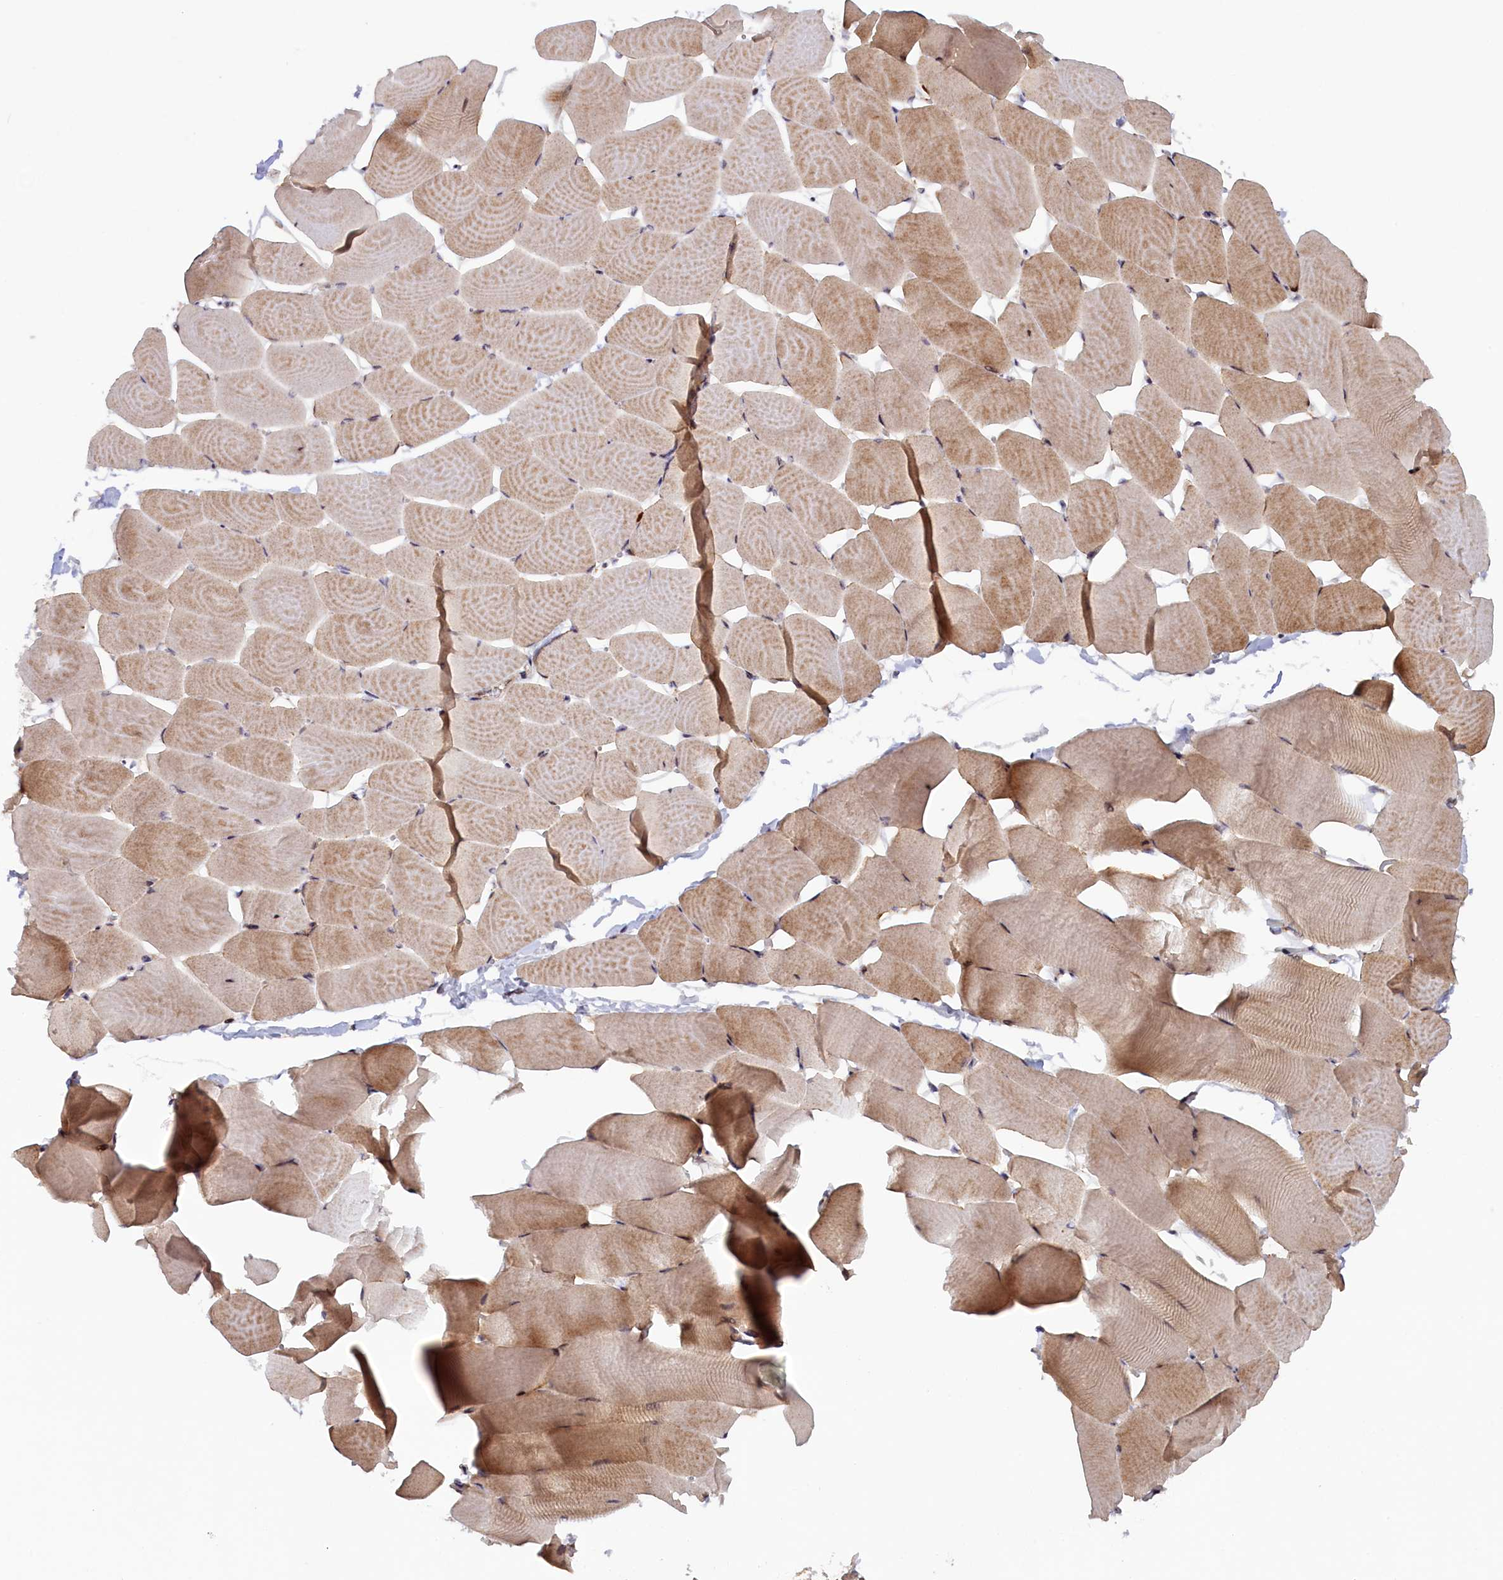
{"staining": {"intensity": "moderate", "quantity": ">75%", "location": "cytoplasmic/membranous"}, "tissue": "skeletal muscle", "cell_type": "Myocytes", "image_type": "normal", "snomed": [{"axis": "morphology", "description": "Normal tissue, NOS"}, {"axis": "topography", "description": "Skeletal muscle"}], "caption": "This micrograph exhibits IHC staining of normal human skeletal muscle, with medium moderate cytoplasmic/membranous expression in approximately >75% of myocytes.", "gene": "DUS3L", "patient": {"sex": "male", "age": 25}}